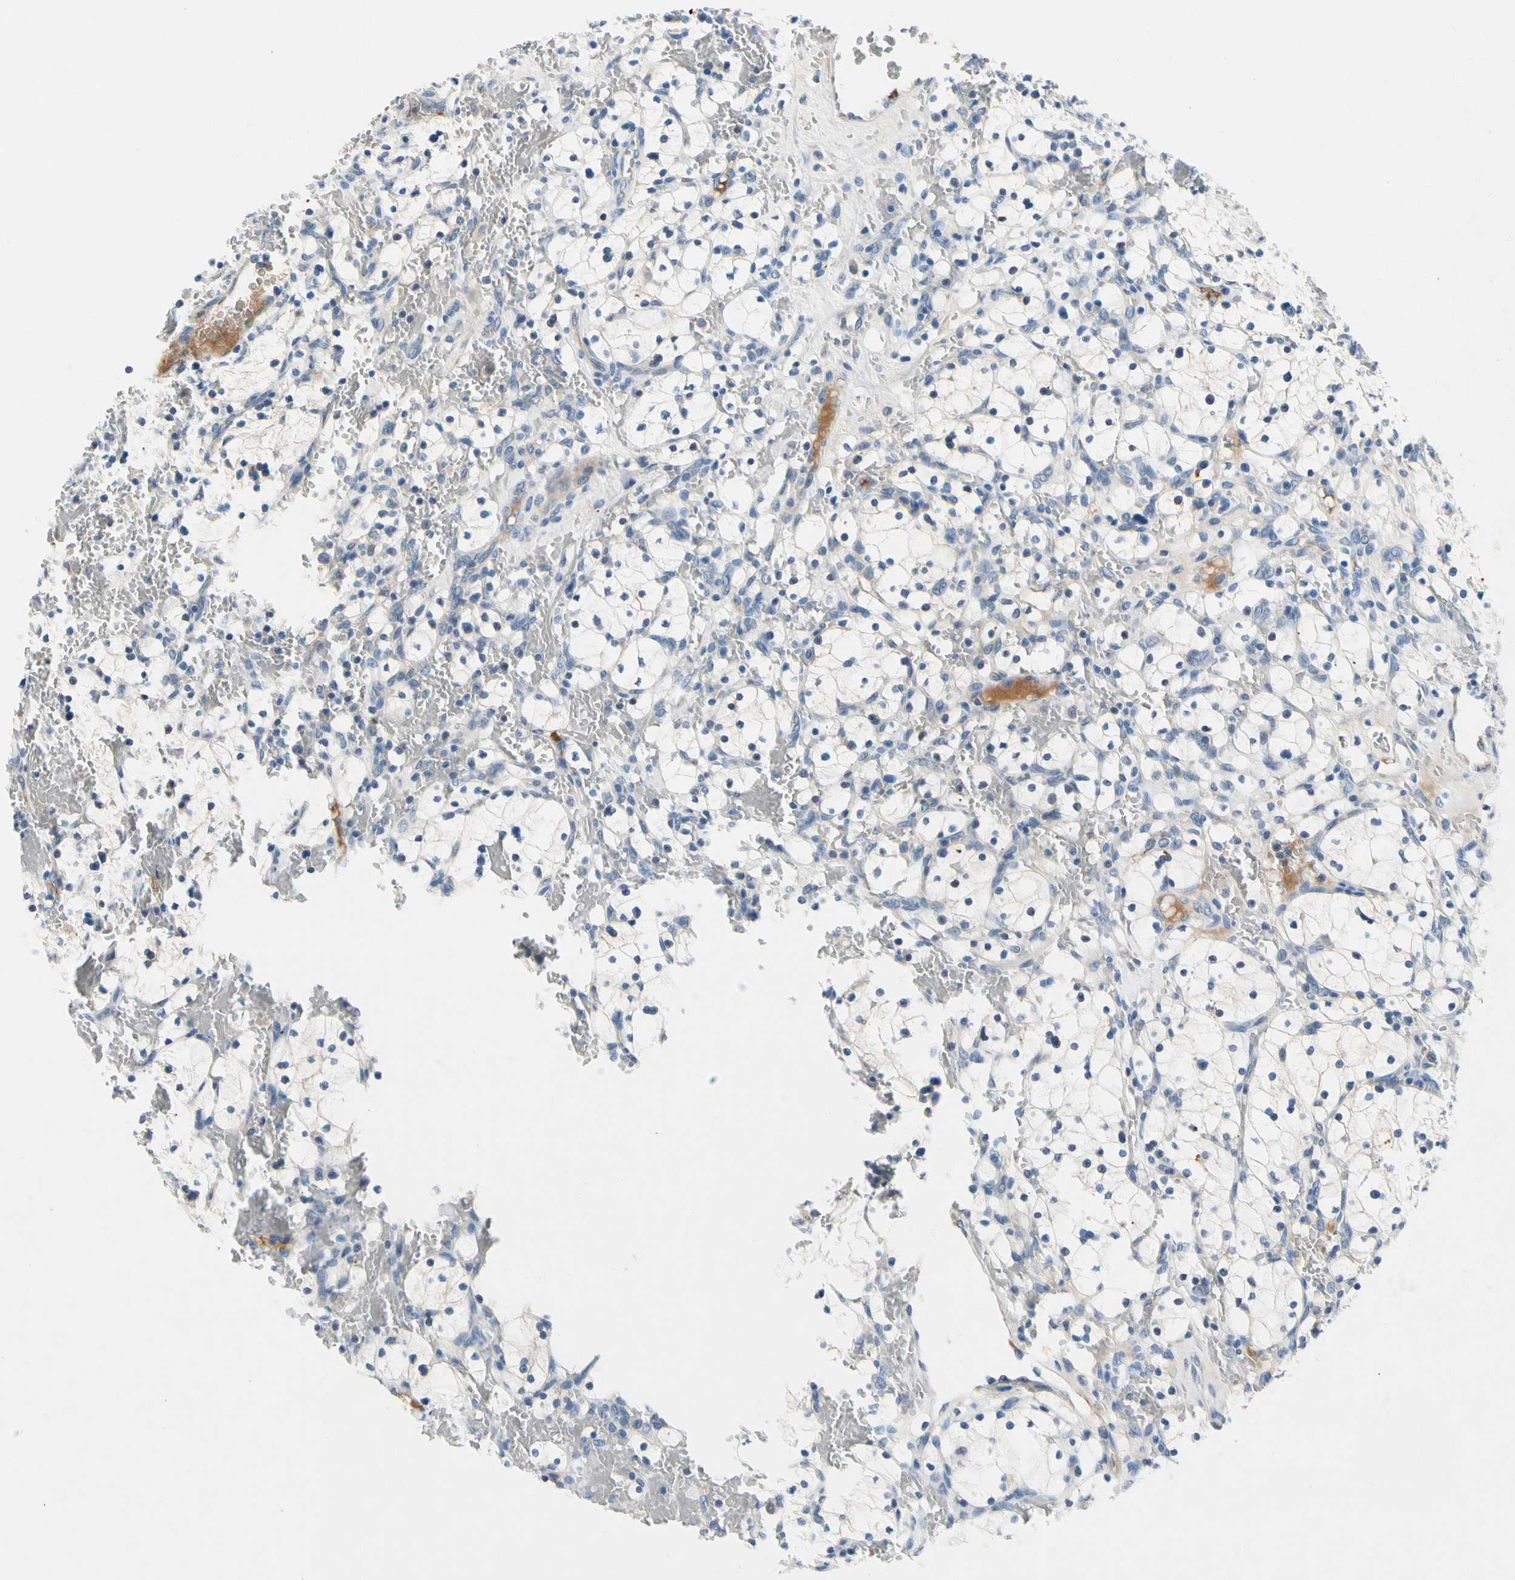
{"staining": {"intensity": "negative", "quantity": "none", "location": "none"}, "tissue": "renal cancer", "cell_type": "Tumor cells", "image_type": "cancer", "snomed": [{"axis": "morphology", "description": "Adenocarcinoma, NOS"}, {"axis": "topography", "description": "Kidney"}], "caption": "A histopathology image of renal cancer (adenocarcinoma) stained for a protein exhibits no brown staining in tumor cells.", "gene": "CNDP1", "patient": {"sex": "female", "age": 83}}